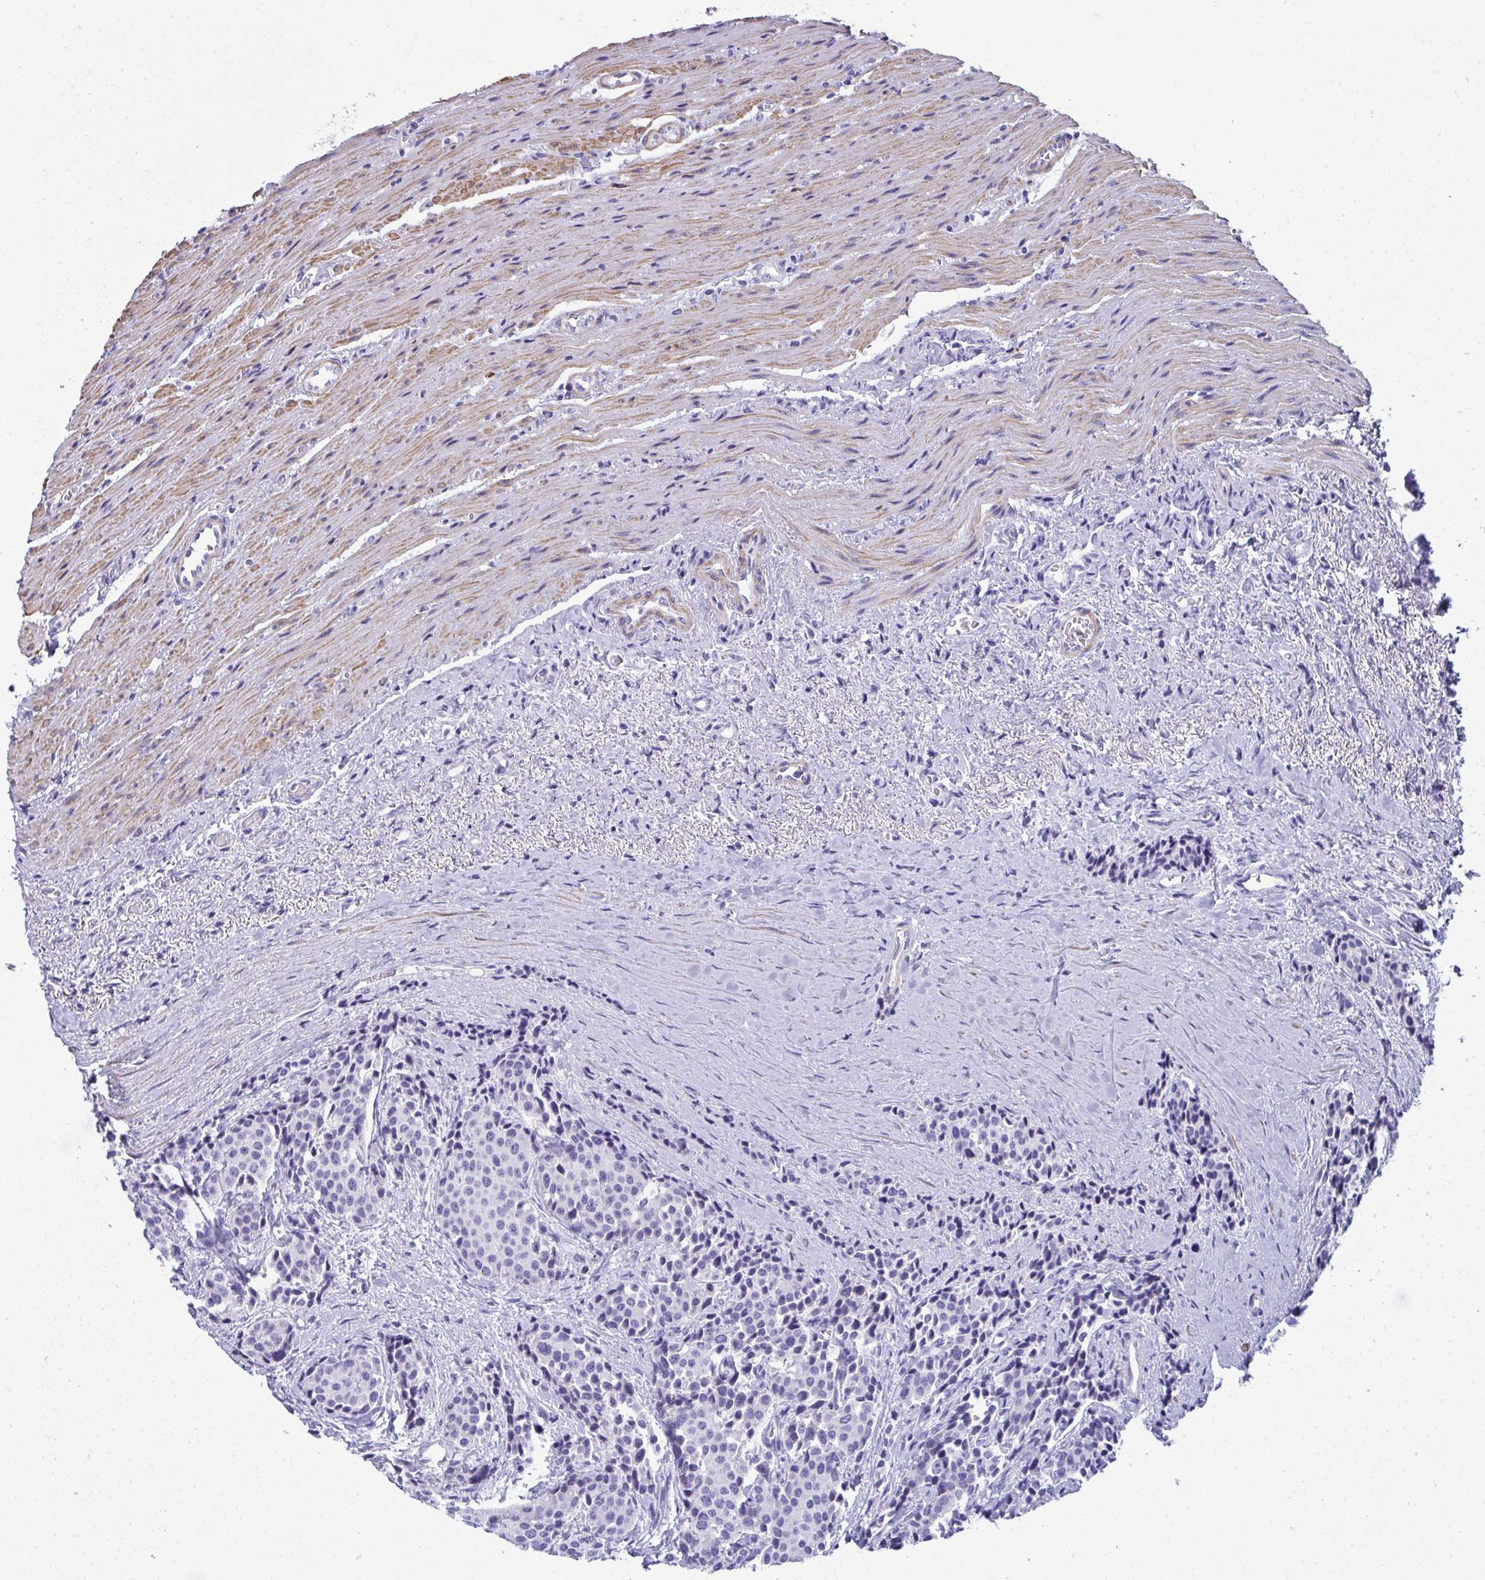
{"staining": {"intensity": "negative", "quantity": "none", "location": "none"}, "tissue": "carcinoid", "cell_type": "Tumor cells", "image_type": "cancer", "snomed": [{"axis": "morphology", "description": "Carcinoid, malignant, NOS"}, {"axis": "topography", "description": "Small intestine"}], "caption": "The immunohistochemistry (IHC) photomicrograph has no significant staining in tumor cells of carcinoid tissue.", "gene": "PUS7L", "patient": {"sex": "male", "age": 73}}